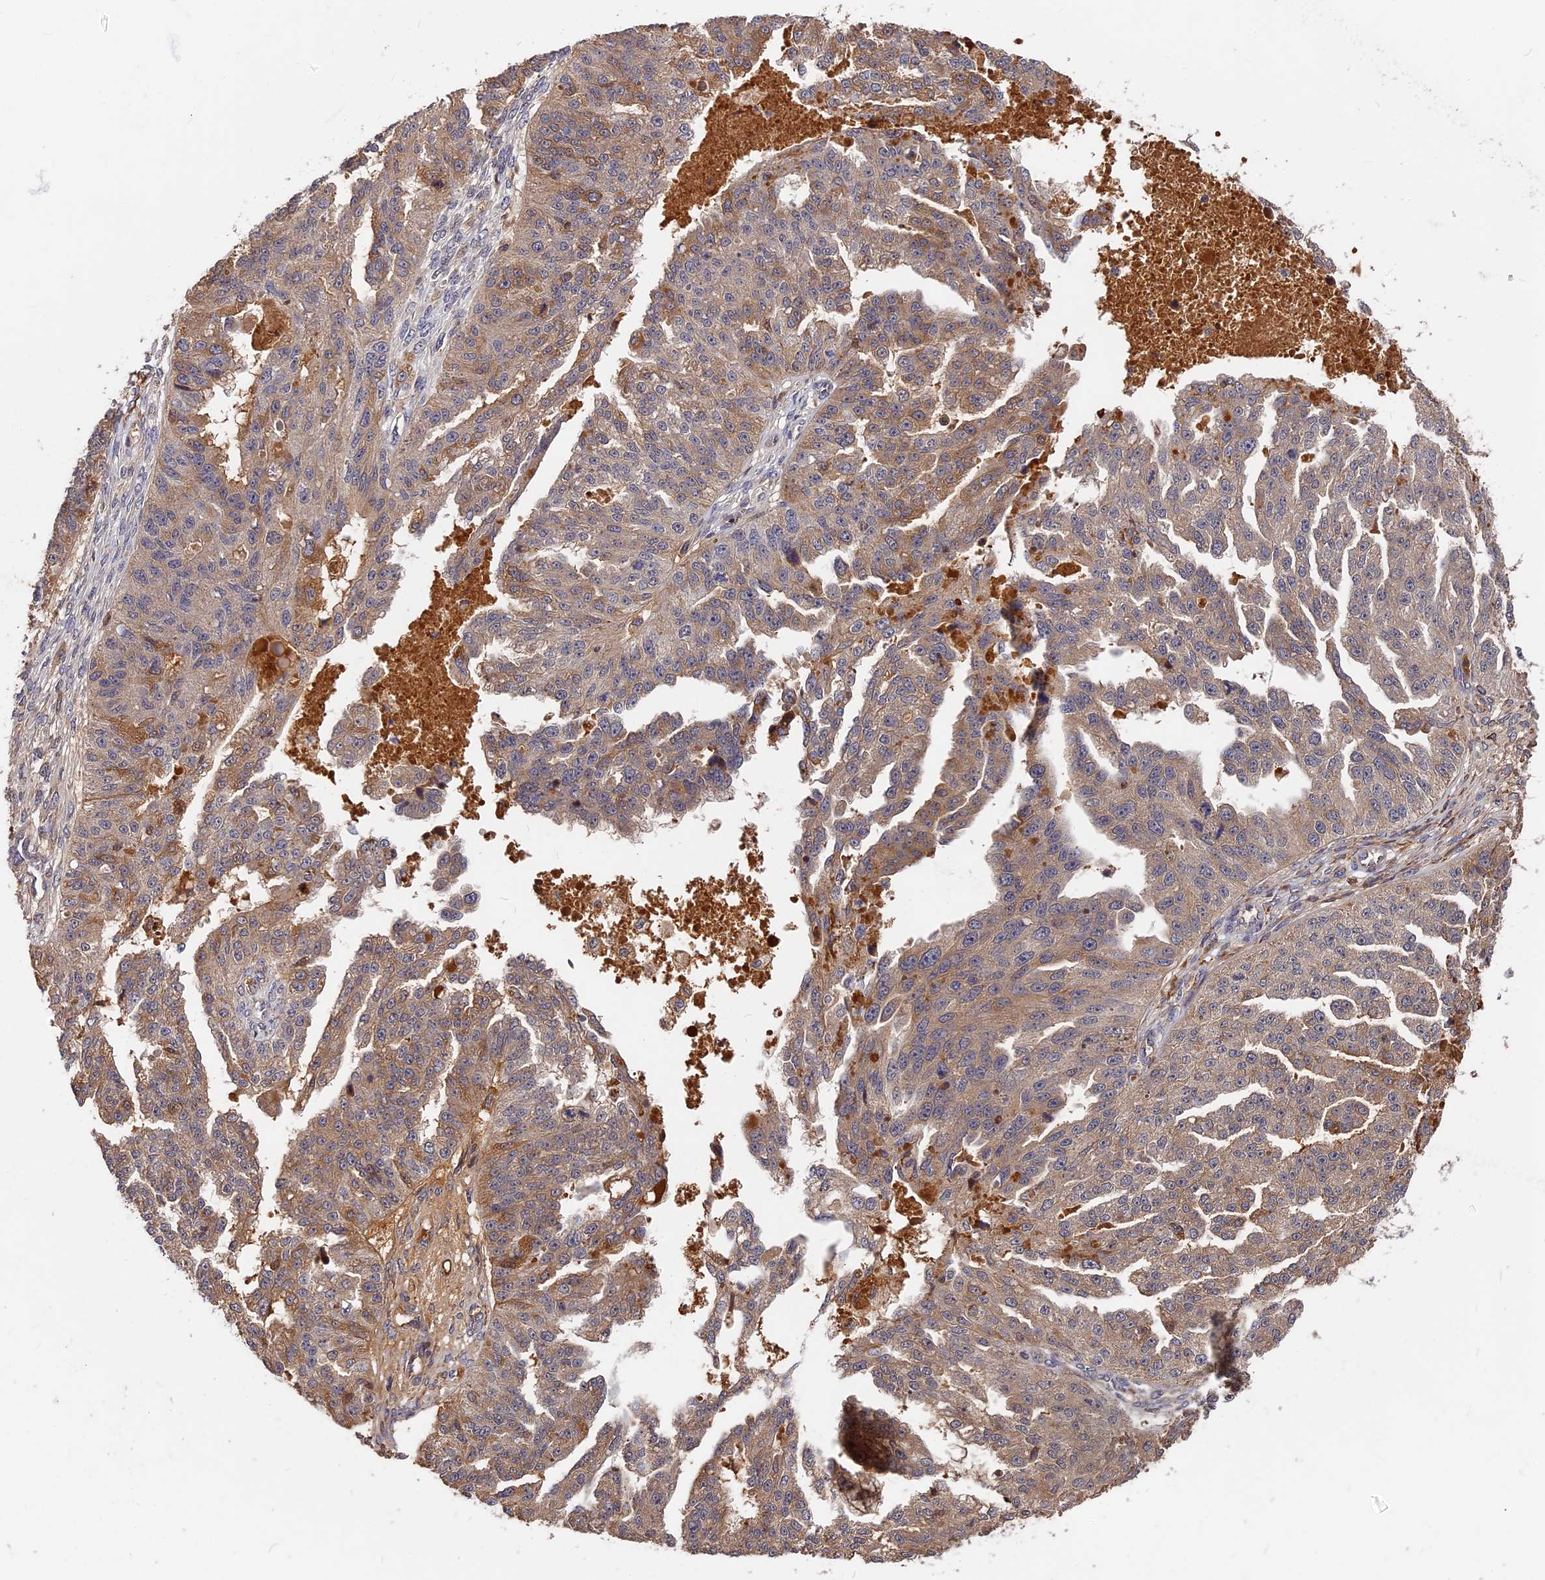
{"staining": {"intensity": "moderate", "quantity": "25%-75%", "location": "cytoplasmic/membranous"}, "tissue": "ovarian cancer", "cell_type": "Tumor cells", "image_type": "cancer", "snomed": [{"axis": "morphology", "description": "Cystadenocarcinoma, serous, NOS"}, {"axis": "topography", "description": "Ovary"}], "caption": "Tumor cells display moderate cytoplasmic/membranous positivity in about 25%-75% of cells in ovarian serous cystadenocarcinoma.", "gene": "ITIH1", "patient": {"sex": "female", "age": 58}}